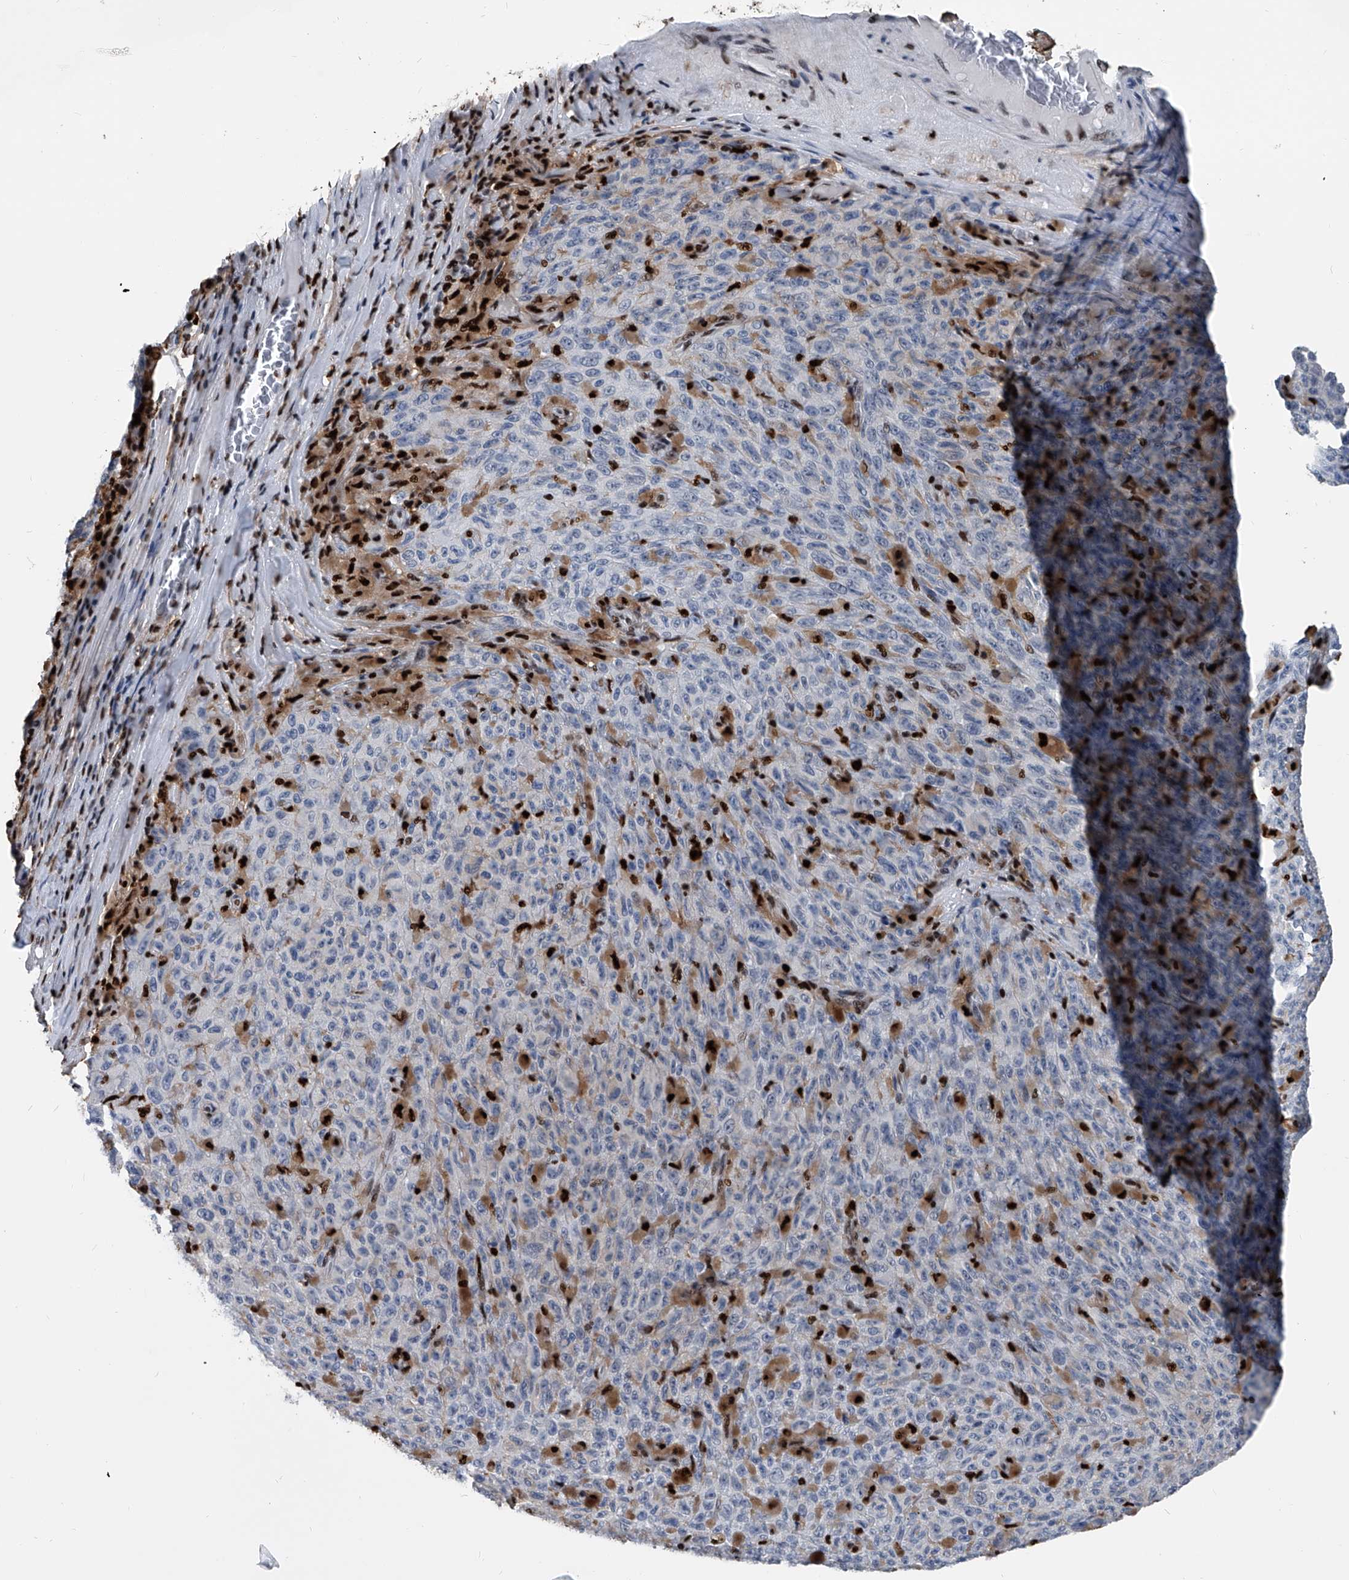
{"staining": {"intensity": "negative", "quantity": "none", "location": "none"}, "tissue": "melanoma", "cell_type": "Tumor cells", "image_type": "cancer", "snomed": [{"axis": "morphology", "description": "Malignant melanoma, NOS"}, {"axis": "topography", "description": "Skin"}], "caption": "This is an IHC histopathology image of malignant melanoma. There is no positivity in tumor cells.", "gene": "FKBP5", "patient": {"sex": "female", "age": 82}}